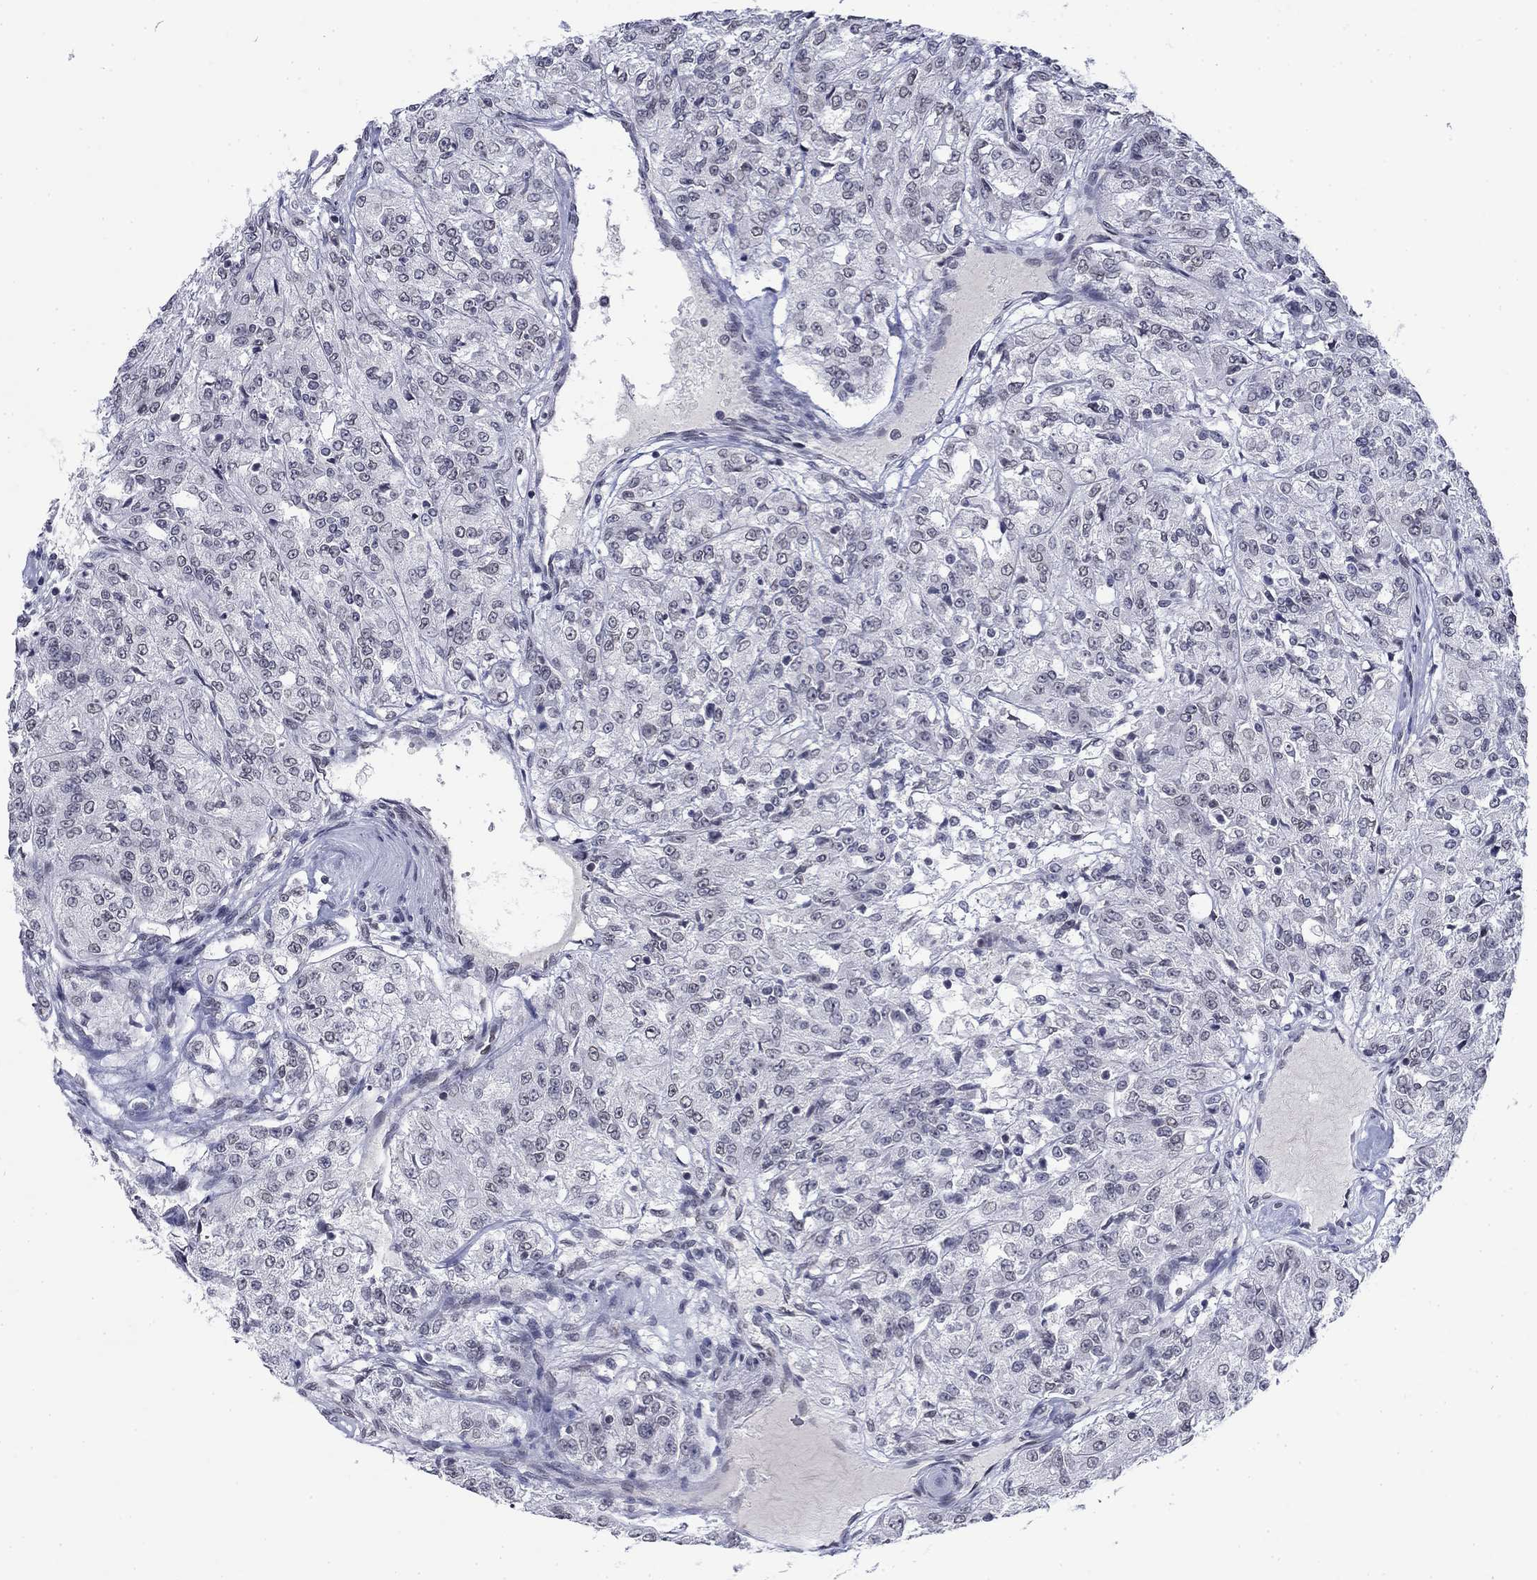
{"staining": {"intensity": "negative", "quantity": "none", "location": "none"}, "tissue": "renal cancer", "cell_type": "Tumor cells", "image_type": "cancer", "snomed": [{"axis": "morphology", "description": "Adenocarcinoma, NOS"}, {"axis": "topography", "description": "Kidney"}], "caption": "This is an IHC photomicrograph of human renal adenocarcinoma. There is no staining in tumor cells.", "gene": "TOR1AIP1", "patient": {"sex": "female", "age": 63}}